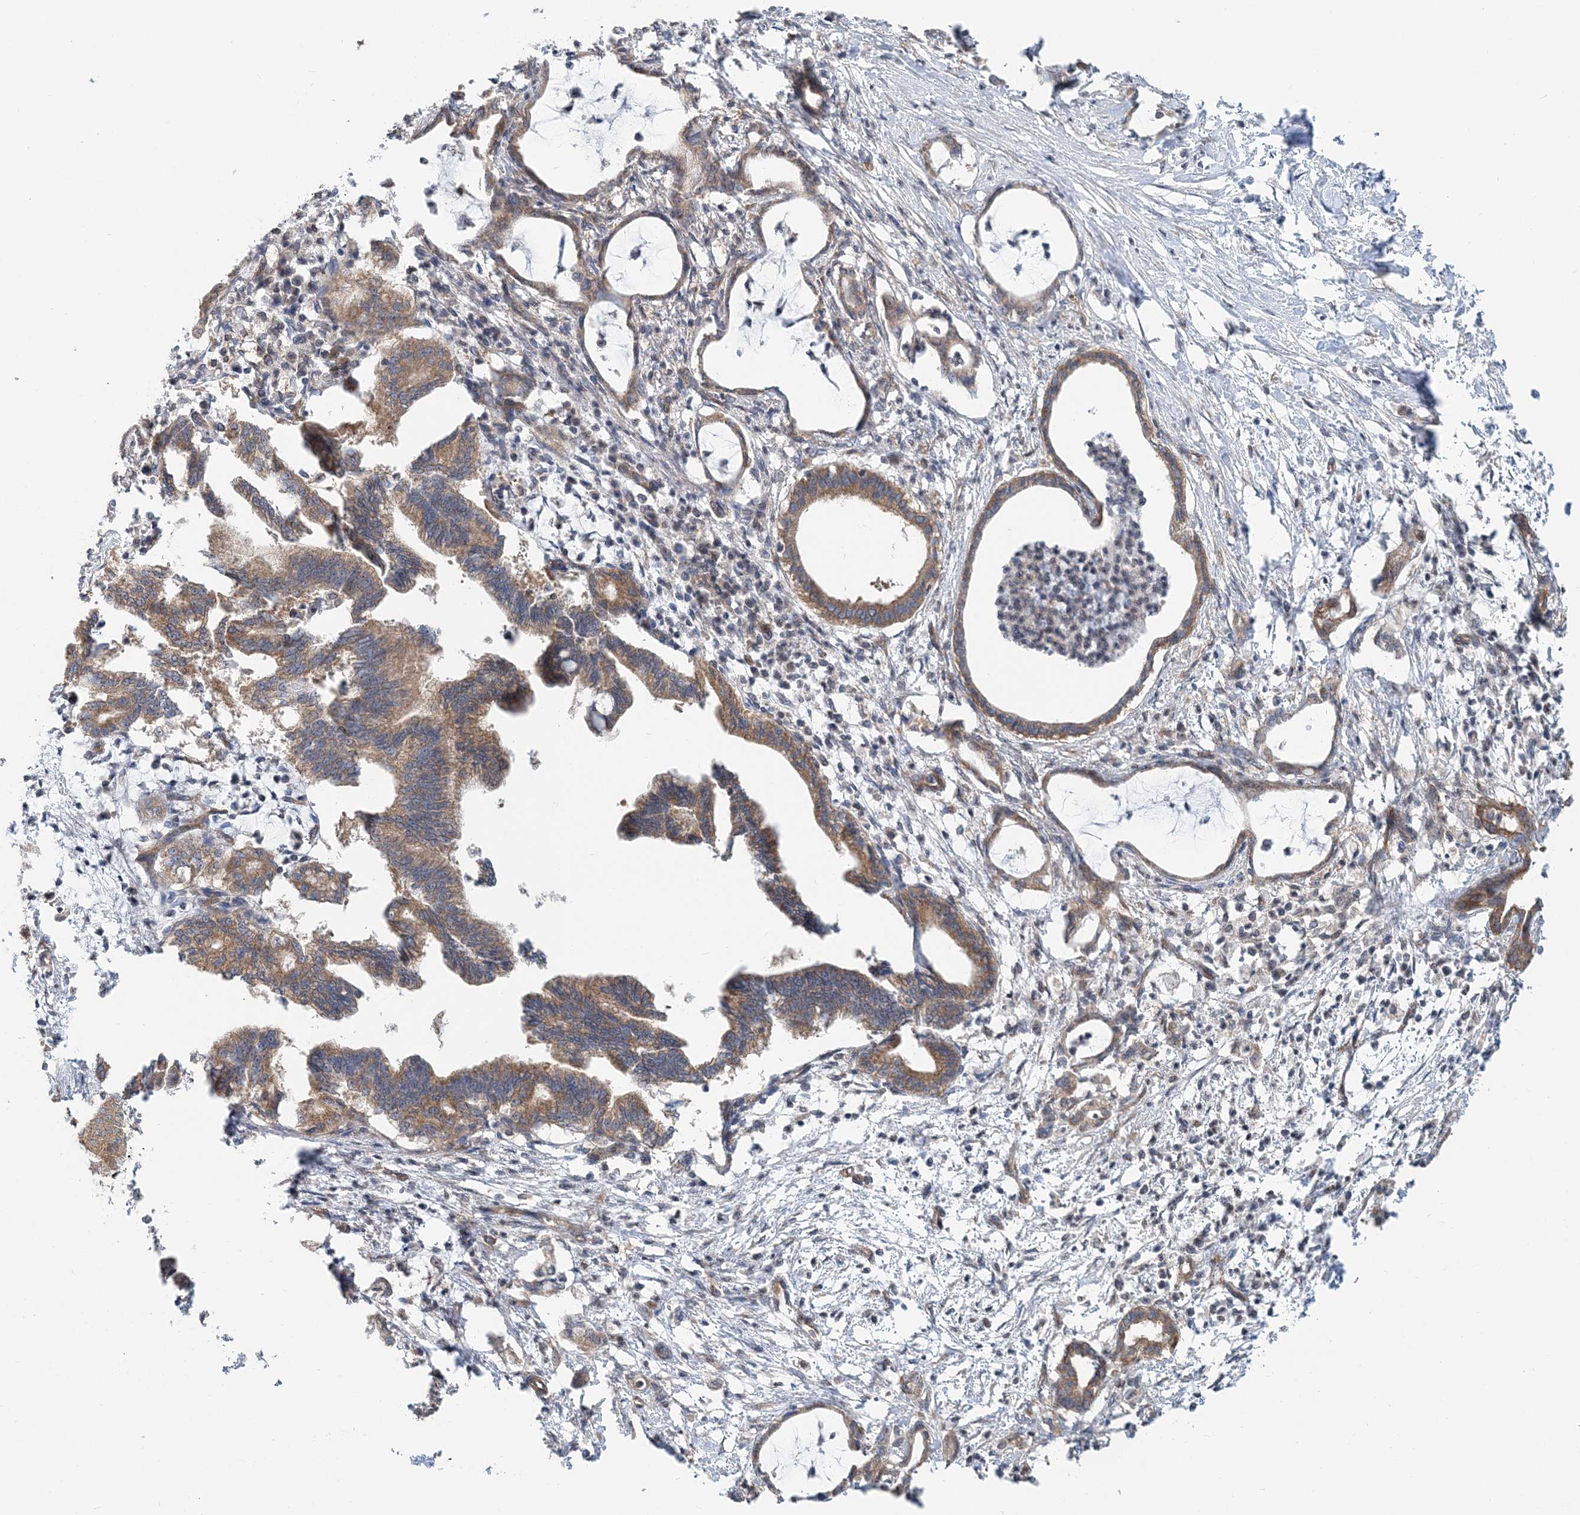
{"staining": {"intensity": "moderate", "quantity": ">75%", "location": "cytoplasmic/membranous"}, "tissue": "pancreatic cancer", "cell_type": "Tumor cells", "image_type": "cancer", "snomed": [{"axis": "morphology", "description": "Adenocarcinoma, NOS"}, {"axis": "topography", "description": "Pancreas"}], "caption": "Immunohistochemical staining of human pancreatic adenocarcinoma demonstrates medium levels of moderate cytoplasmic/membranous protein staining in approximately >75% of tumor cells. Using DAB (brown) and hematoxylin (blue) stains, captured at high magnification using brightfield microscopy.", "gene": "MOB4", "patient": {"sex": "female", "age": 55}}